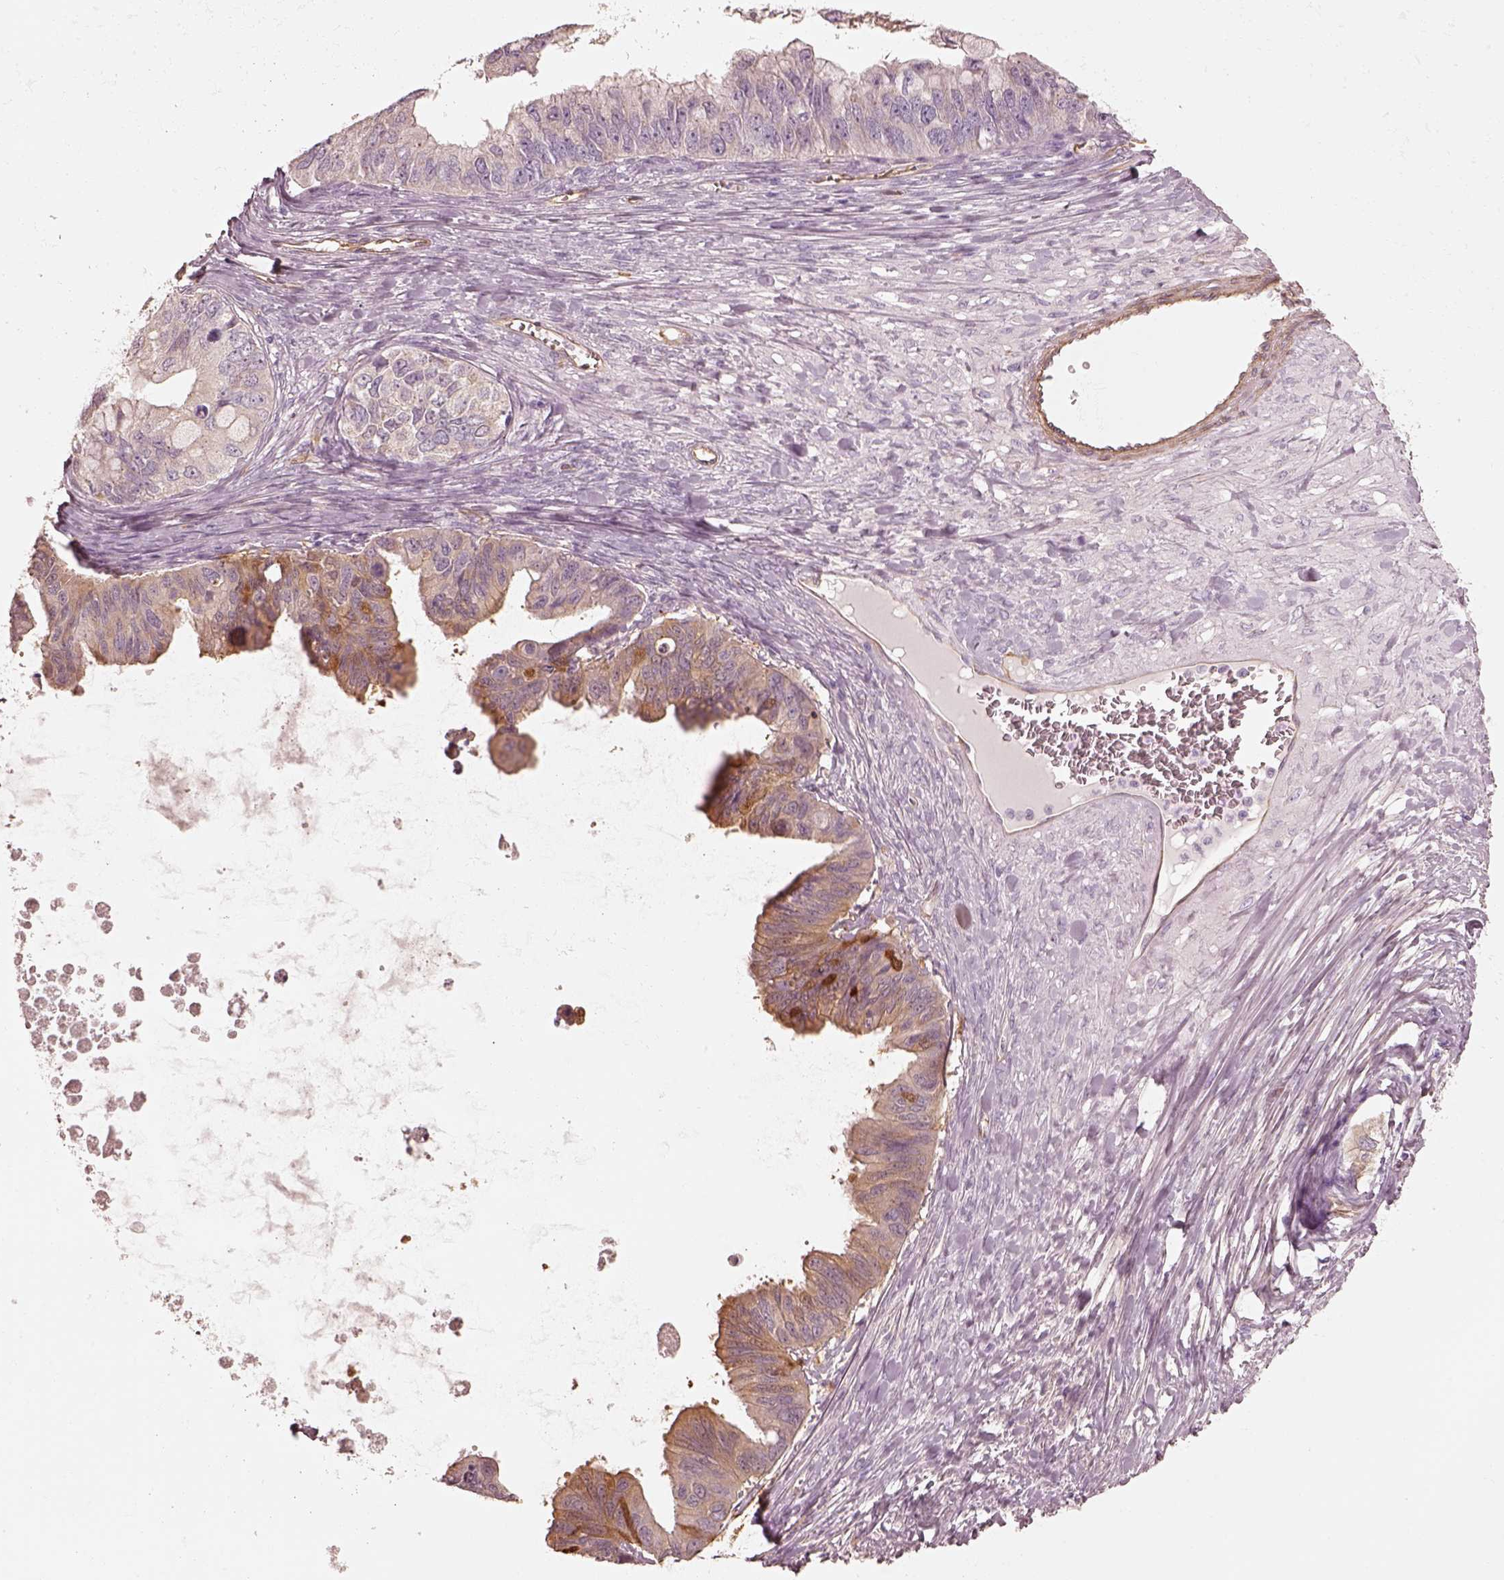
{"staining": {"intensity": "weak", "quantity": "25%-75%", "location": "cytoplasmic/membranous"}, "tissue": "ovarian cancer", "cell_type": "Tumor cells", "image_type": "cancer", "snomed": [{"axis": "morphology", "description": "Cystadenocarcinoma, mucinous, NOS"}, {"axis": "topography", "description": "Ovary"}], "caption": "A brown stain highlights weak cytoplasmic/membranous positivity of a protein in ovarian cancer (mucinous cystadenocarcinoma) tumor cells. The protein is shown in brown color, while the nuclei are stained blue.", "gene": "CRYM", "patient": {"sex": "female", "age": 76}}